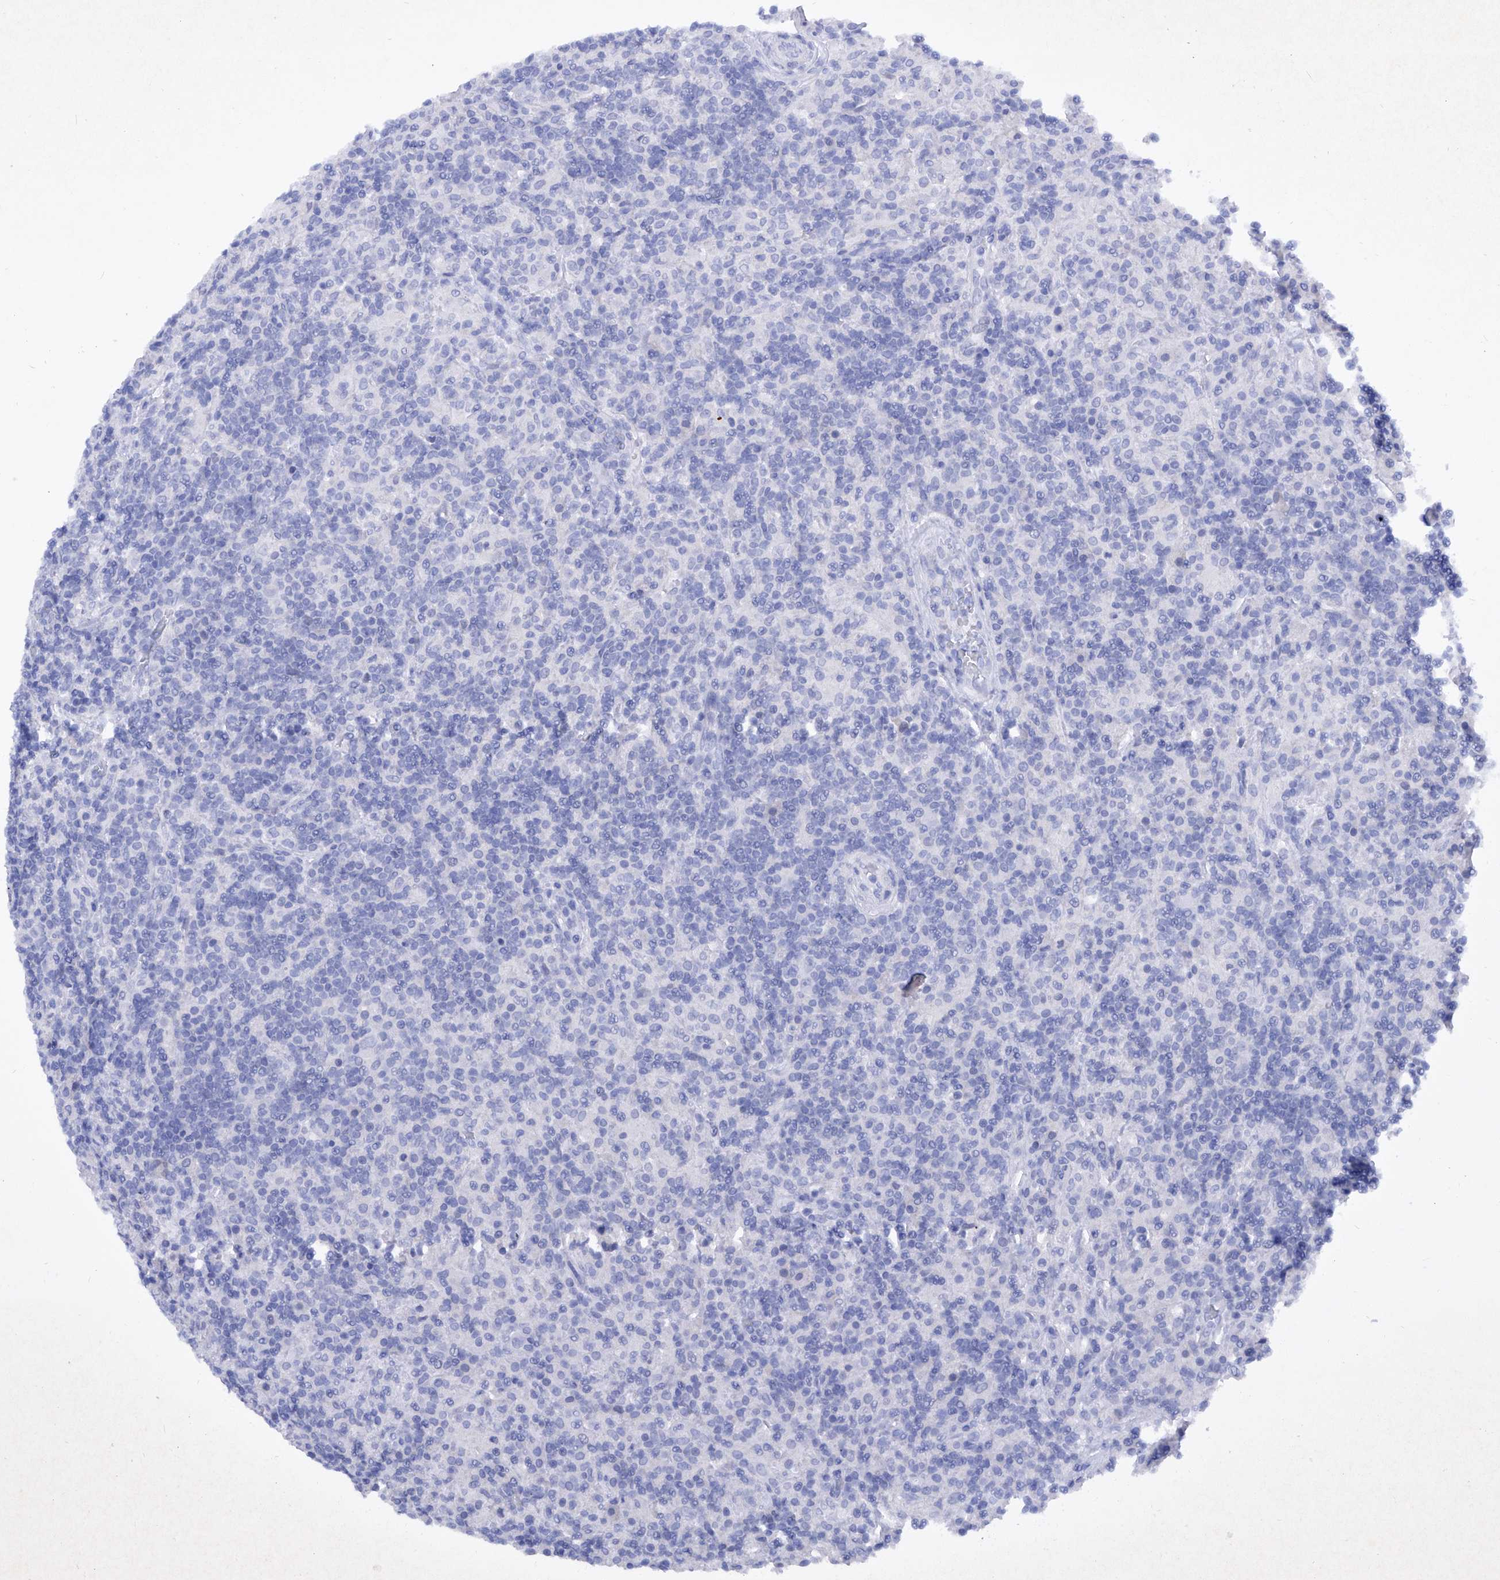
{"staining": {"intensity": "negative", "quantity": "none", "location": "none"}, "tissue": "lymphoma", "cell_type": "Tumor cells", "image_type": "cancer", "snomed": [{"axis": "morphology", "description": "Hodgkin's disease, NOS"}, {"axis": "topography", "description": "Lymph node"}], "caption": "Tumor cells show no significant protein staining in lymphoma.", "gene": "BARX2", "patient": {"sex": "male", "age": 70}}